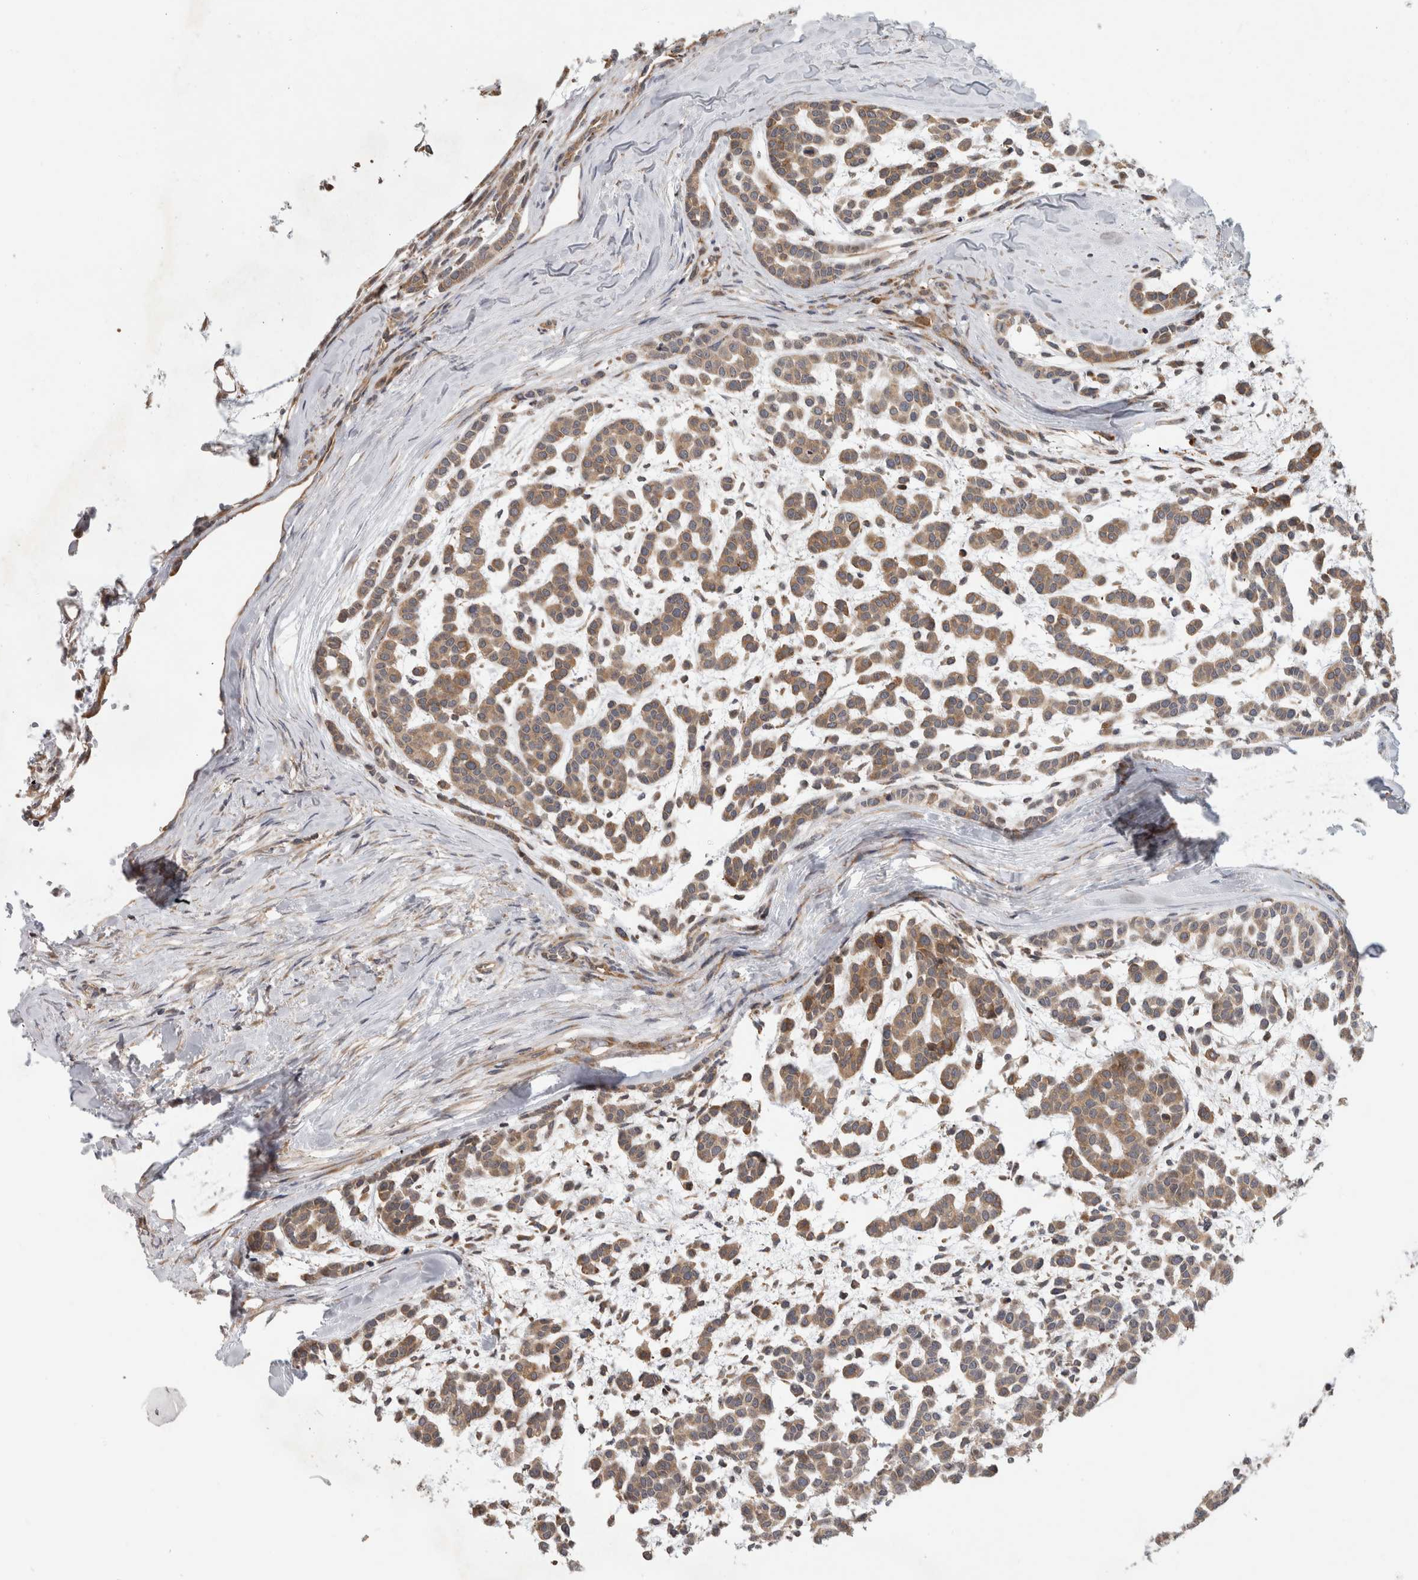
{"staining": {"intensity": "moderate", "quantity": ">75%", "location": "cytoplasmic/membranous"}, "tissue": "head and neck cancer", "cell_type": "Tumor cells", "image_type": "cancer", "snomed": [{"axis": "morphology", "description": "Adenocarcinoma, NOS"}, {"axis": "morphology", "description": "Adenoma, NOS"}, {"axis": "topography", "description": "Head-Neck"}], "caption": "IHC of adenocarcinoma (head and neck) demonstrates medium levels of moderate cytoplasmic/membranous staining in approximately >75% of tumor cells.", "gene": "PARP6", "patient": {"sex": "female", "age": 55}}